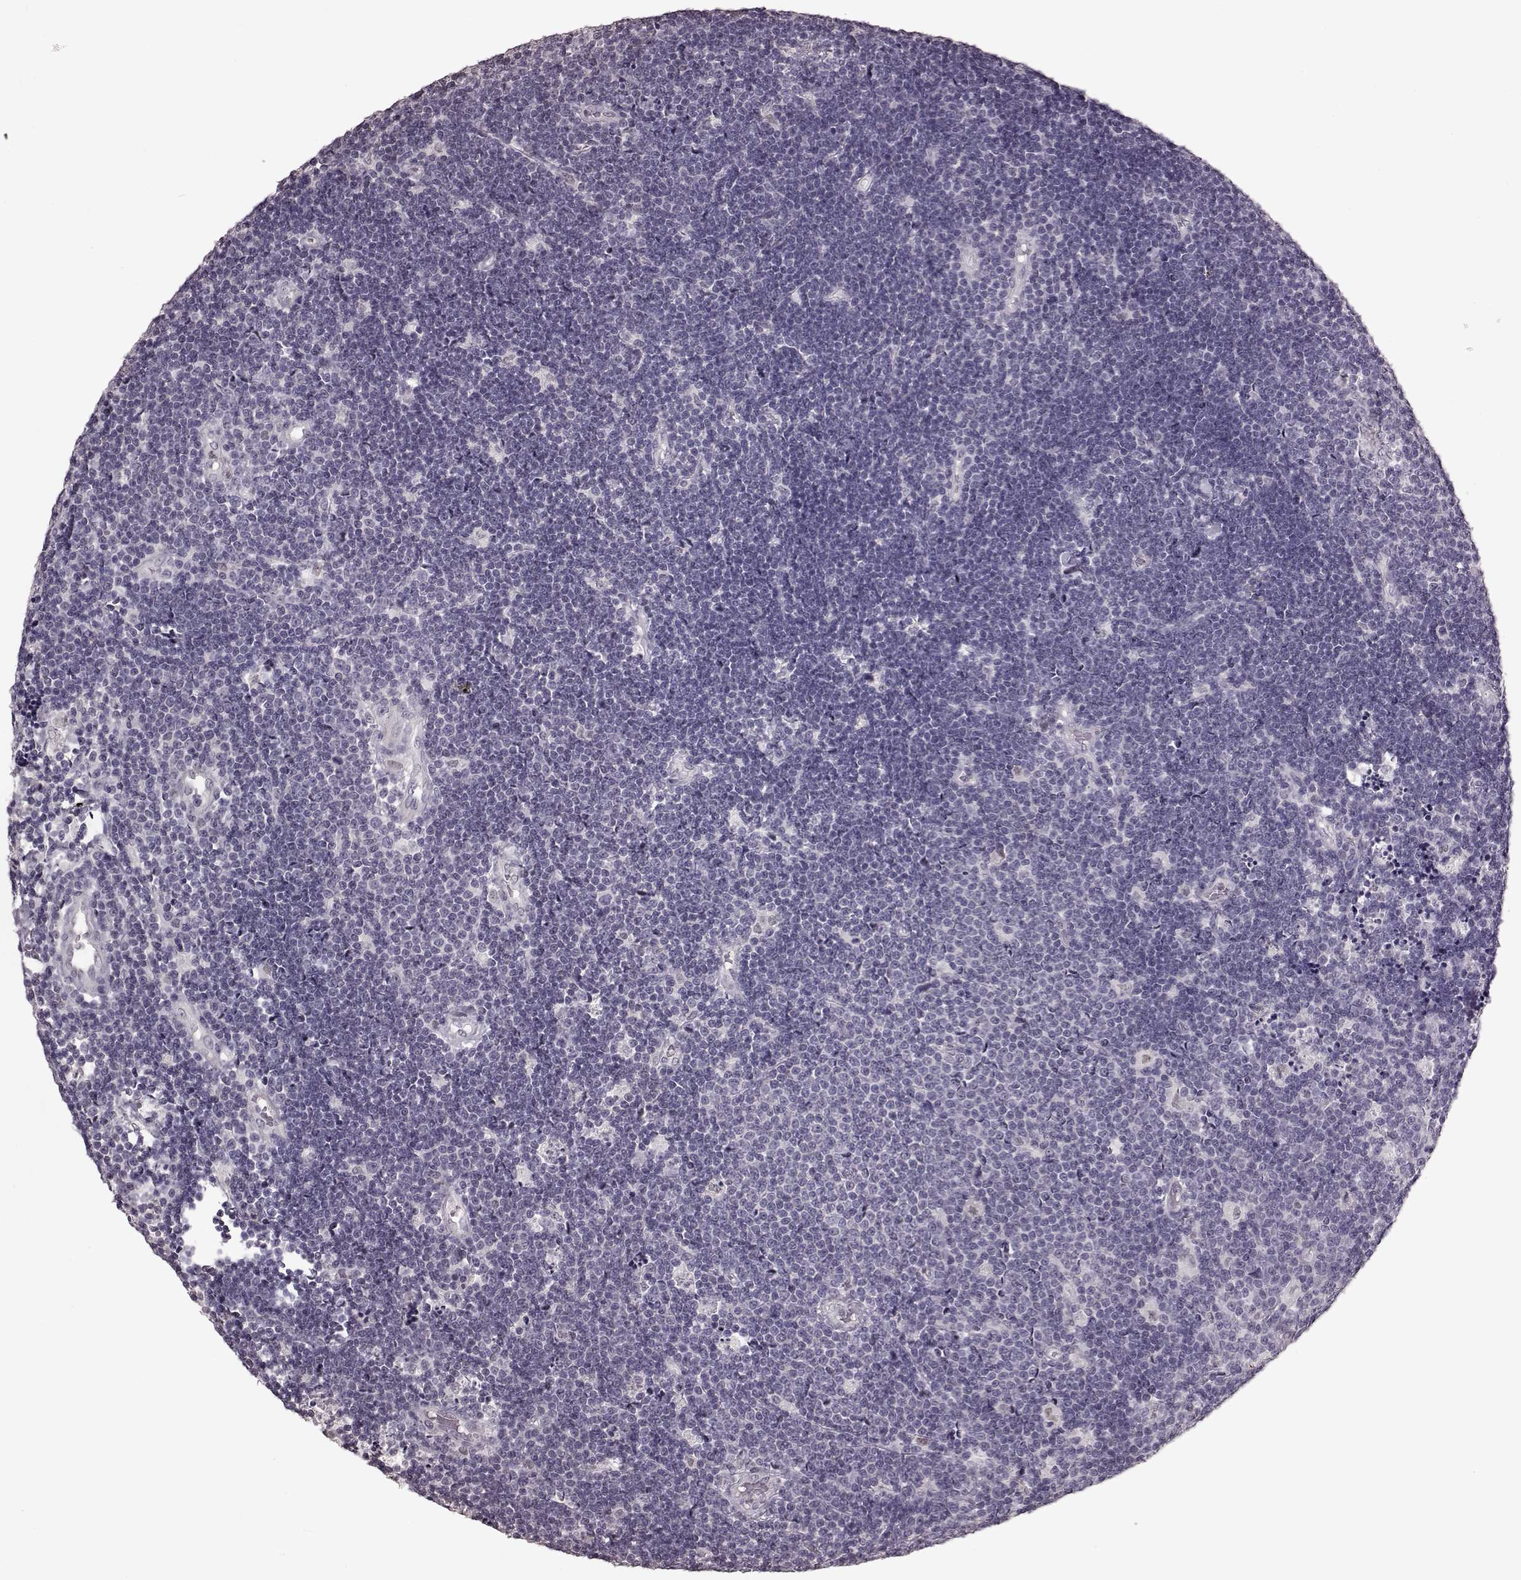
{"staining": {"intensity": "negative", "quantity": "none", "location": "none"}, "tissue": "lymphoma", "cell_type": "Tumor cells", "image_type": "cancer", "snomed": [{"axis": "morphology", "description": "Malignant lymphoma, non-Hodgkin's type, Low grade"}, {"axis": "topography", "description": "Brain"}], "caption": "This is an immunohistochemistry histopathology image of lymphoma. There is no positivity in tumor cells.", "gene": "TSKS", "patient": {"sex": "female", "age": 66}}